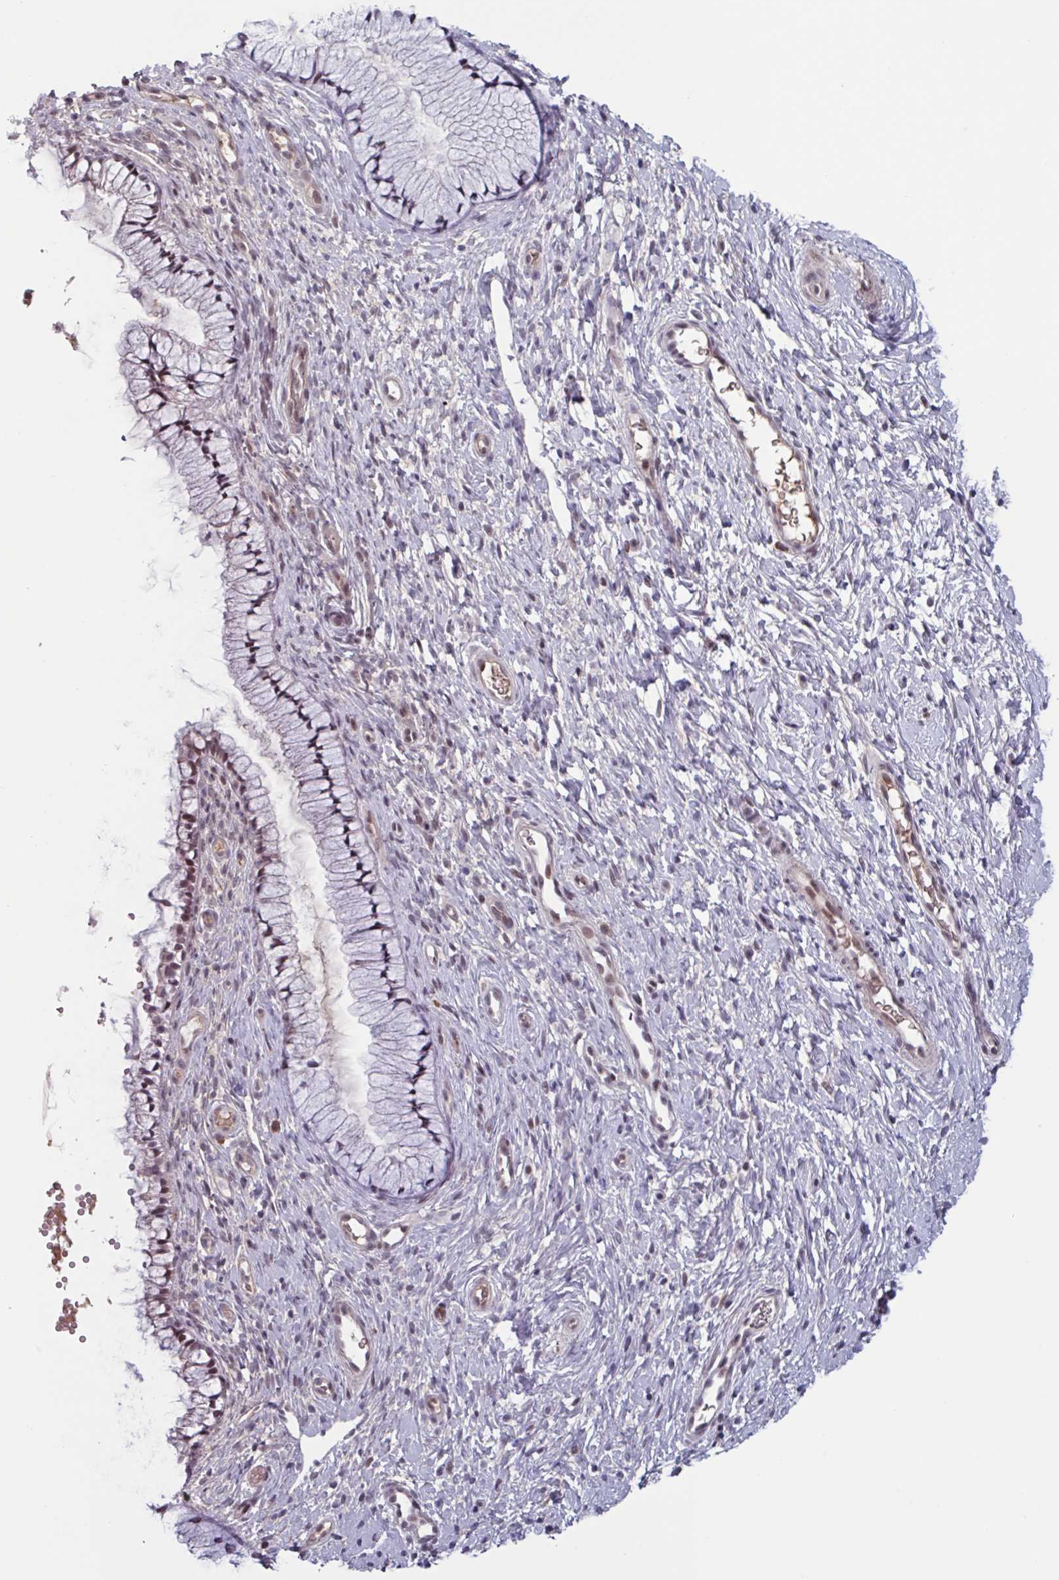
{"staining": {"intensity": "moderate", "quantity": "25%-75%", "location": "nuclear"}, "tissue": "cervix", "cell_type": "Glandular cells", "image_type": "normal", "snomed": [{"axis": "morphology", "description": "Normal tissue, NOS"}, {"axis": "topography", "description": "Cervix"}], "caption": "DAB immunohistochemical staining of benign cervix displays moderate nuclear protein staining in approximately 25%-75% of glandular cells.", "gene": "ZNF575", "patient": {"sex": "female", "age": 36}}